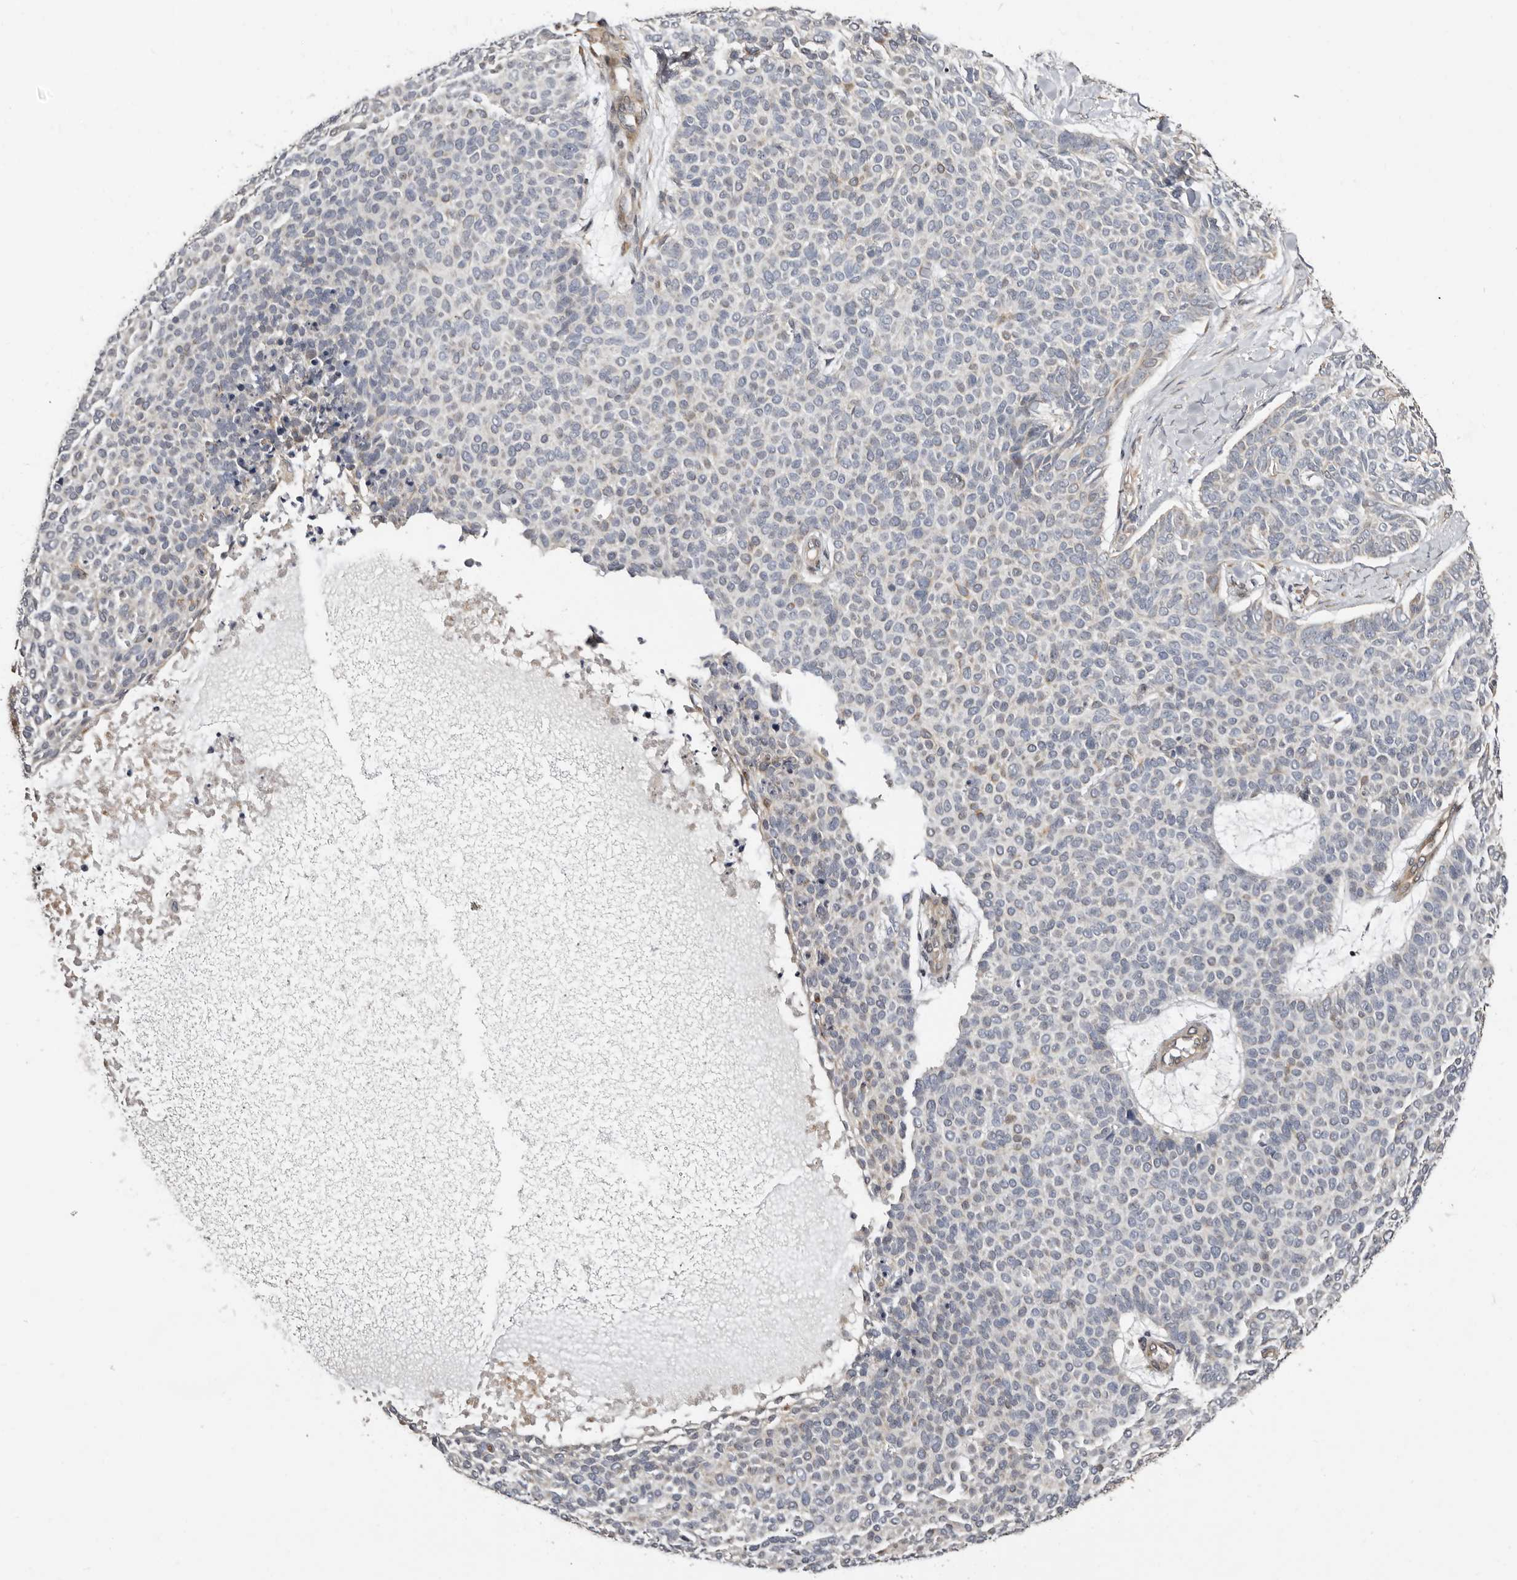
{"staining": {"intensity": "weak", "quantity": "<25%", "location": "cytoplasmic/membranous"}, "tissue": "skin cancer", "cell_type": "Tumor cells", "image_type": "cancer", "snomed": [{"axis": "morphology", "description": "Normal tissue, NOS"}, {"axis": "morphology", "description": "Basal cell carcinoma"}, {"axis": "topography", "description": "Skin"}], "caption": "Basal cell carcinoma (skin) stained for a protein using immunohistochemistry (IHC) shows no staining tumor cells.", "gene": "SBDS", "patient": {"sex": "male", "age": 50}}